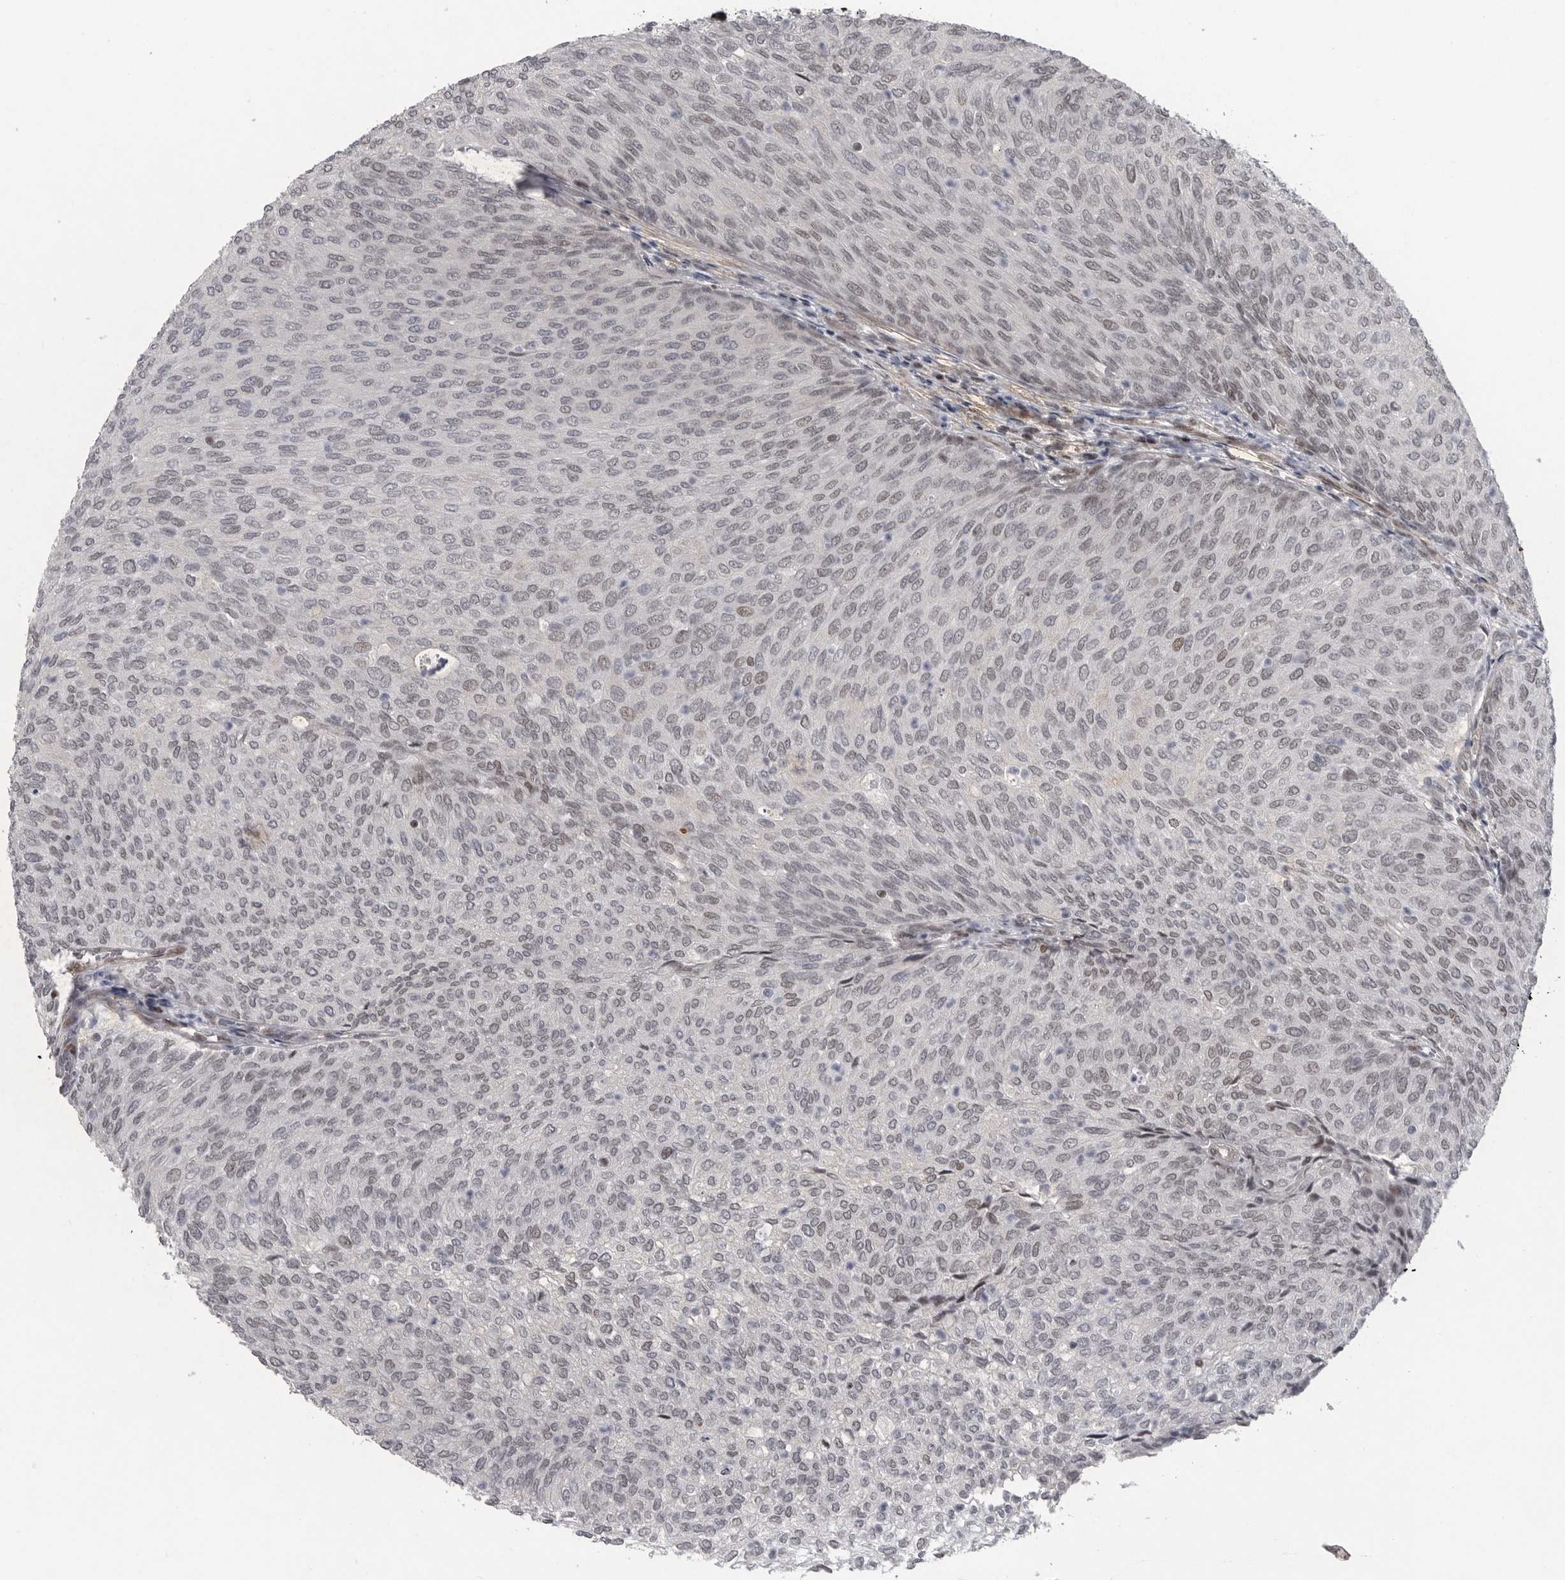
{"staining": {"intensity": "weak", "quantity": "<25%", "location": "nuclear"}, "tissue": "urothelial cancer", "cell_type": "Tumor cells", "image_type": "cancer", "snomed": [{"axis": "morphology", "description": "Urothelial carcinoma, Low grade"}, {"axis": "topography", "description": "Urinary bladder"}], "caption": "This image is of urothelial cancer stained with immunohistochemistry (IHC) to label a protein in brown with the nuclei are counter-stained blue. There is no staining in tumor cells.", "gene": "HMGN3", "patient": {"sex": "female", "age": 79}}